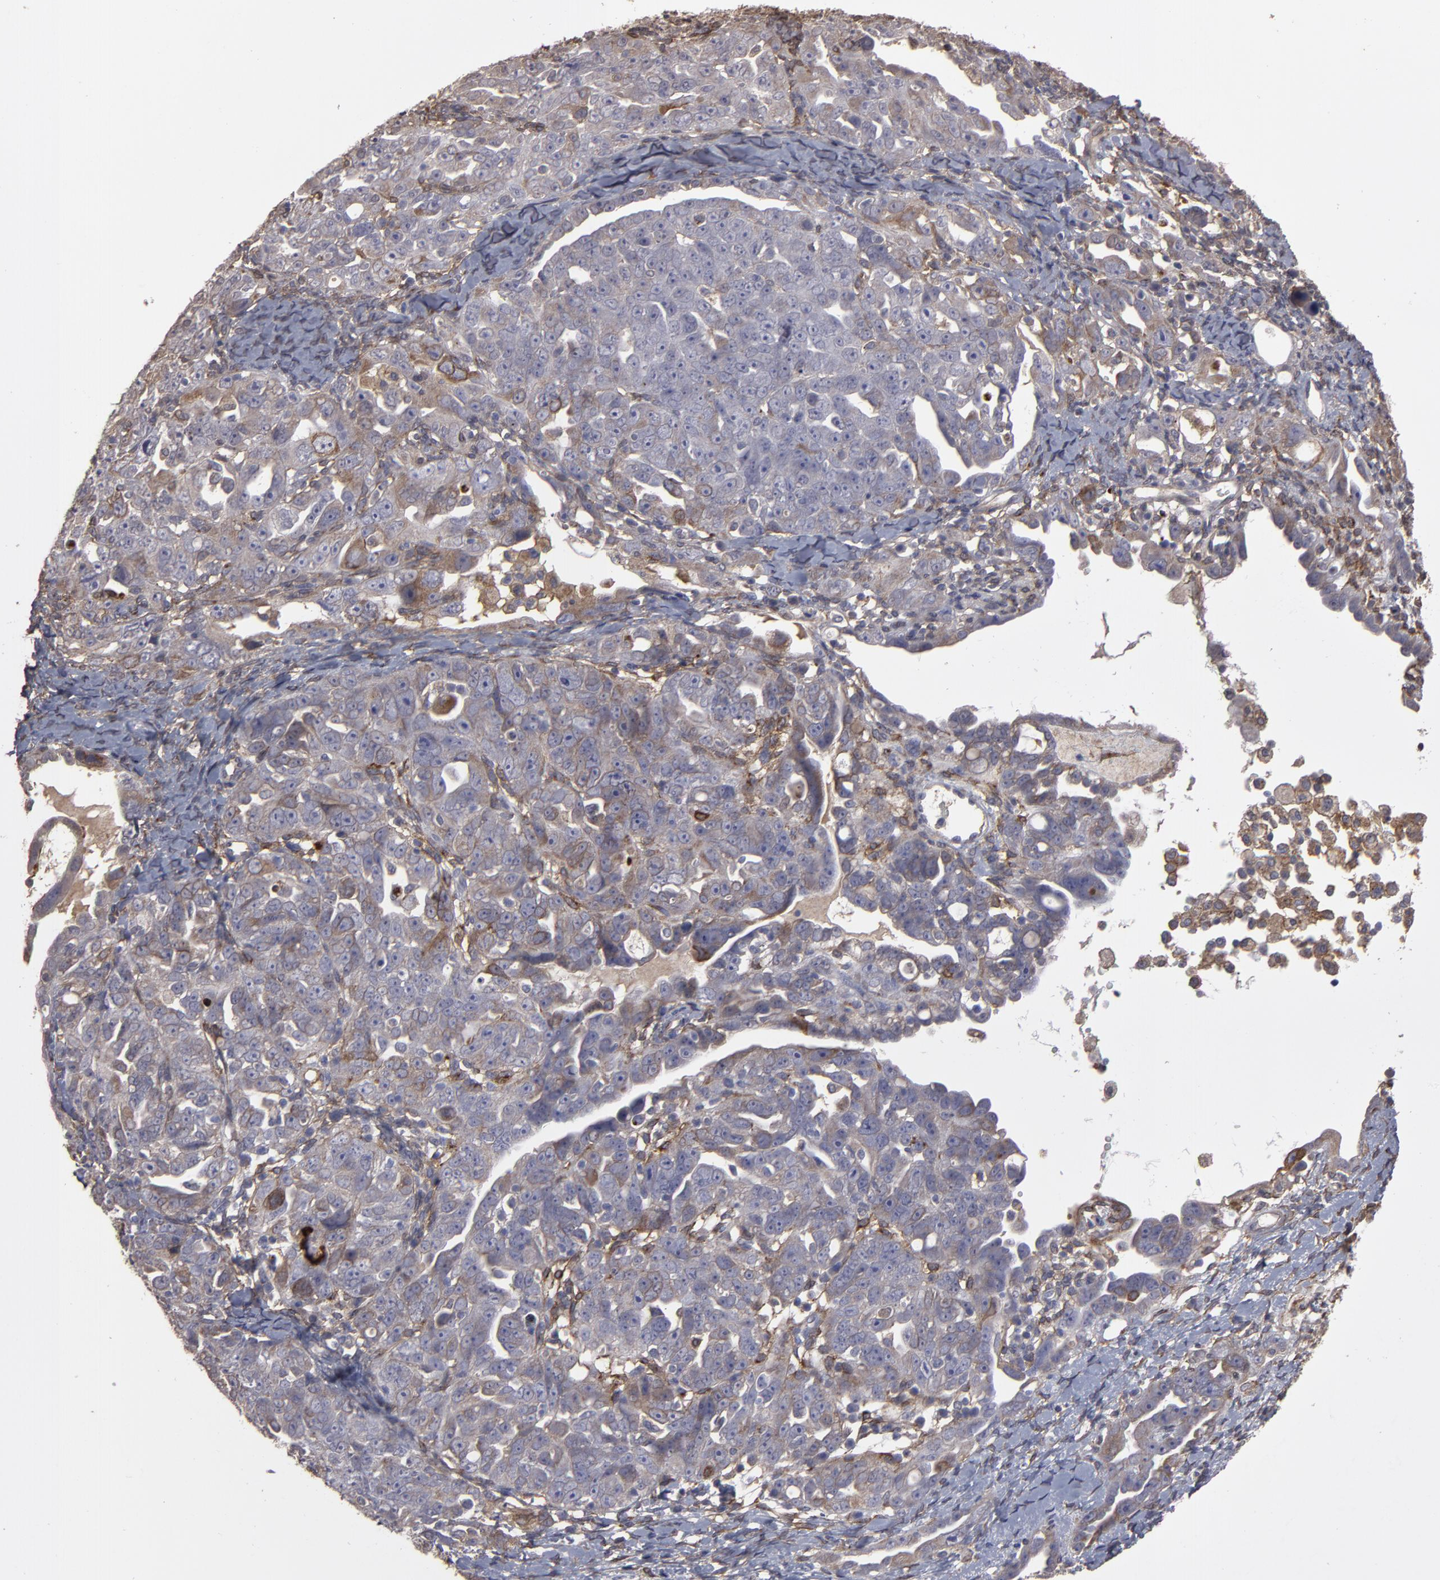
{"staining": {"intensity": "moderate", "quantity": "25%-75%", "location": "cytoplasmic/membranous"}, "tissue": "ovarian cancer", "cell_type": "Tumor cells", "image_type": "cancer", "snomed": [{"axis": "morphology", "description": "Cystadenocarcinoma, serous, NOS"}, {"axis": "topography", "description": "Ovary"}], "caption": "Immunohistochemical staining of human ovarian cancer (serous cystadenocarcinoma) displays medium levels of moderate cytoplasmic/membranous protein positivity in about 25%-75% of tumor cells.", "gene": "ITGB5", "patient": {"sex": "female", "age": 66}}